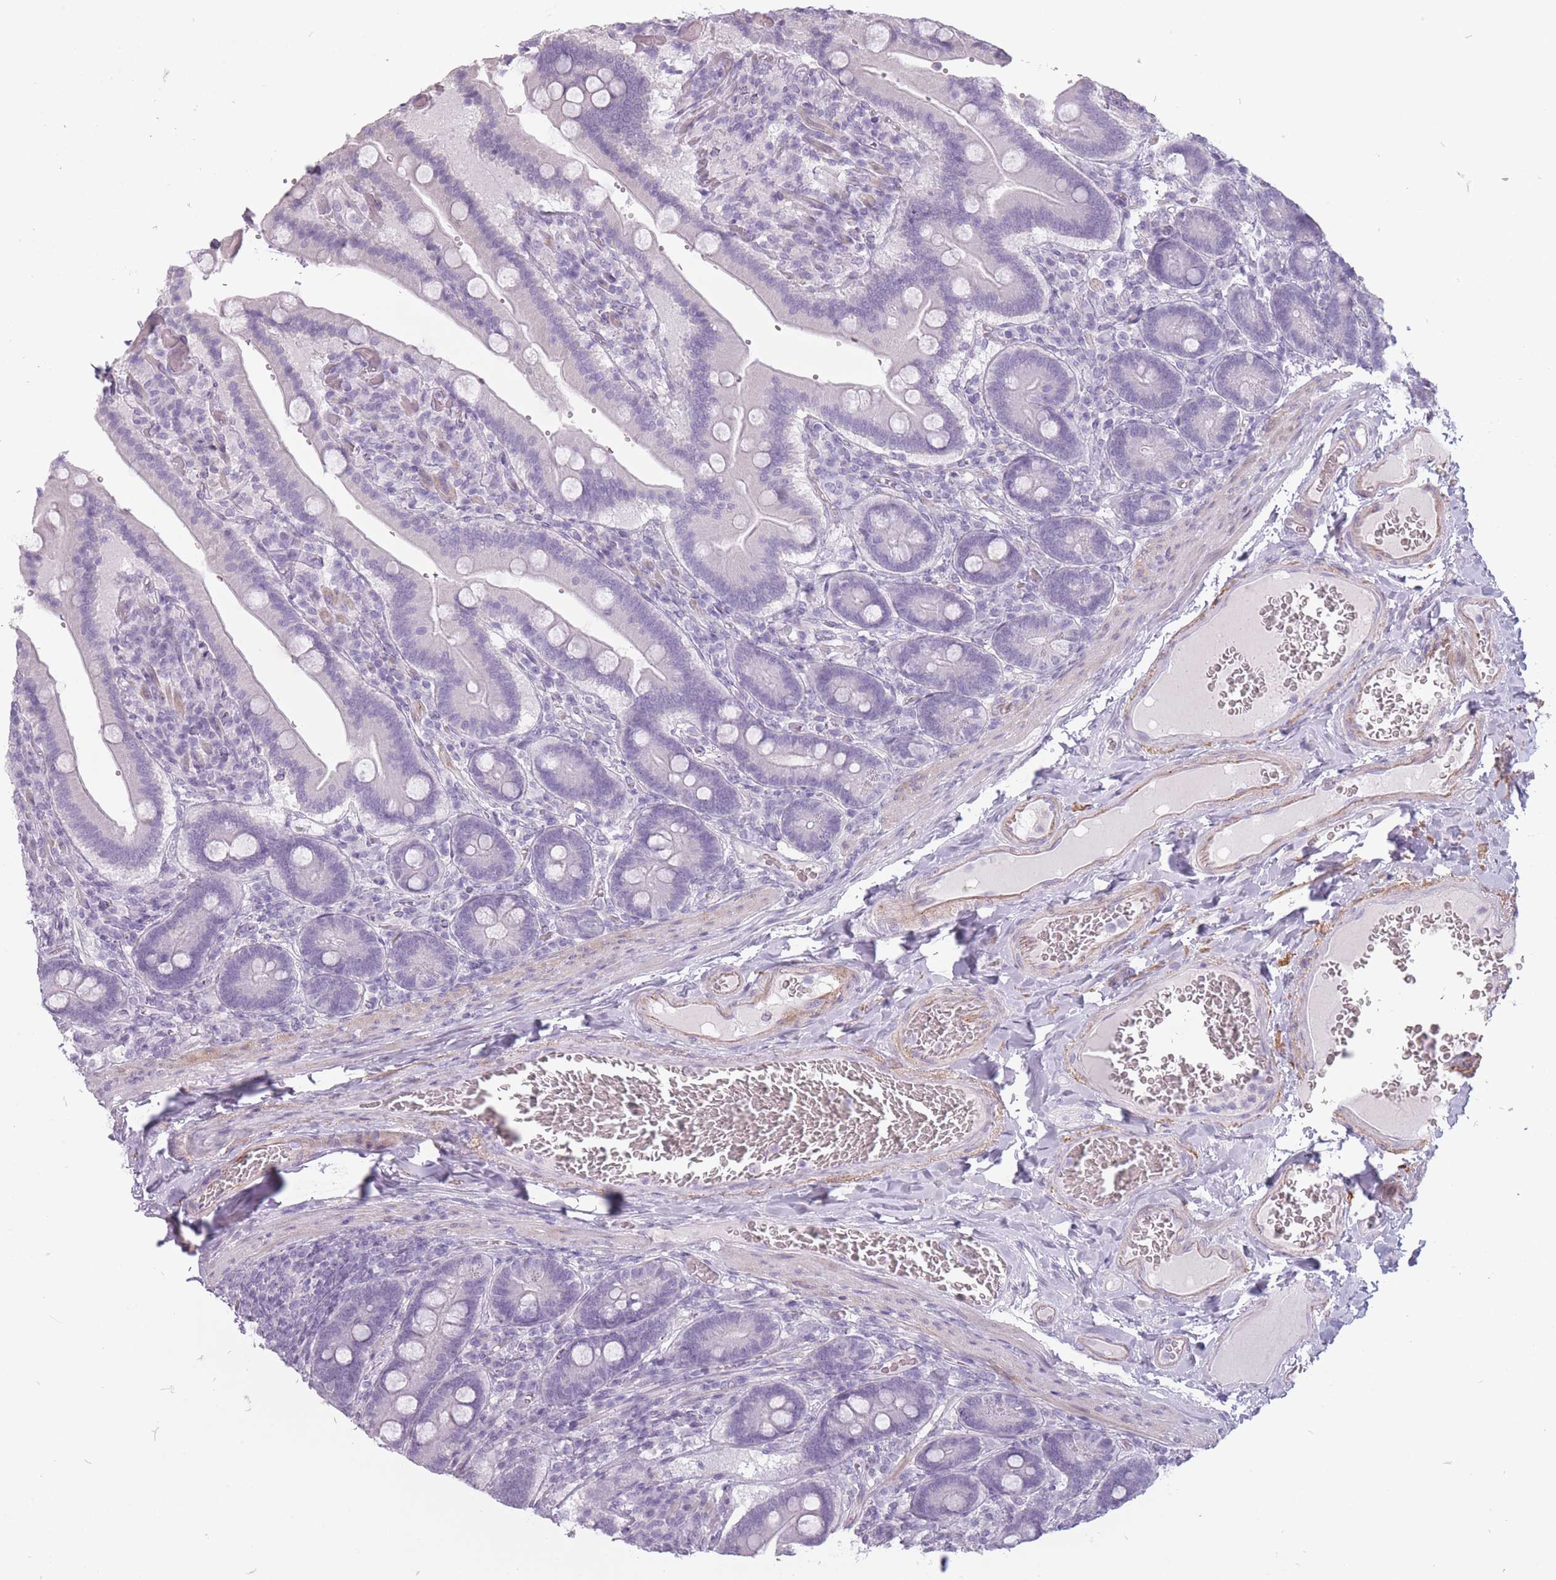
{"staining": {"intensity": "negative", "quantity": "none", "location": "none"}, "tissue": "duodenum", "cell_type": "Glandular cells", "image_type": "normal", "snomed": [{"axis": "morphology", "description": "Normal tissue, NOS"}, {"axis": "topography", "description": "Duodenum"}], "caption": "A micrograph of duodenum stained for a protein reveals no brown staining in glandular cells.", "gene": "RFX4", "patient": {"sex": "female", "age": 62}}